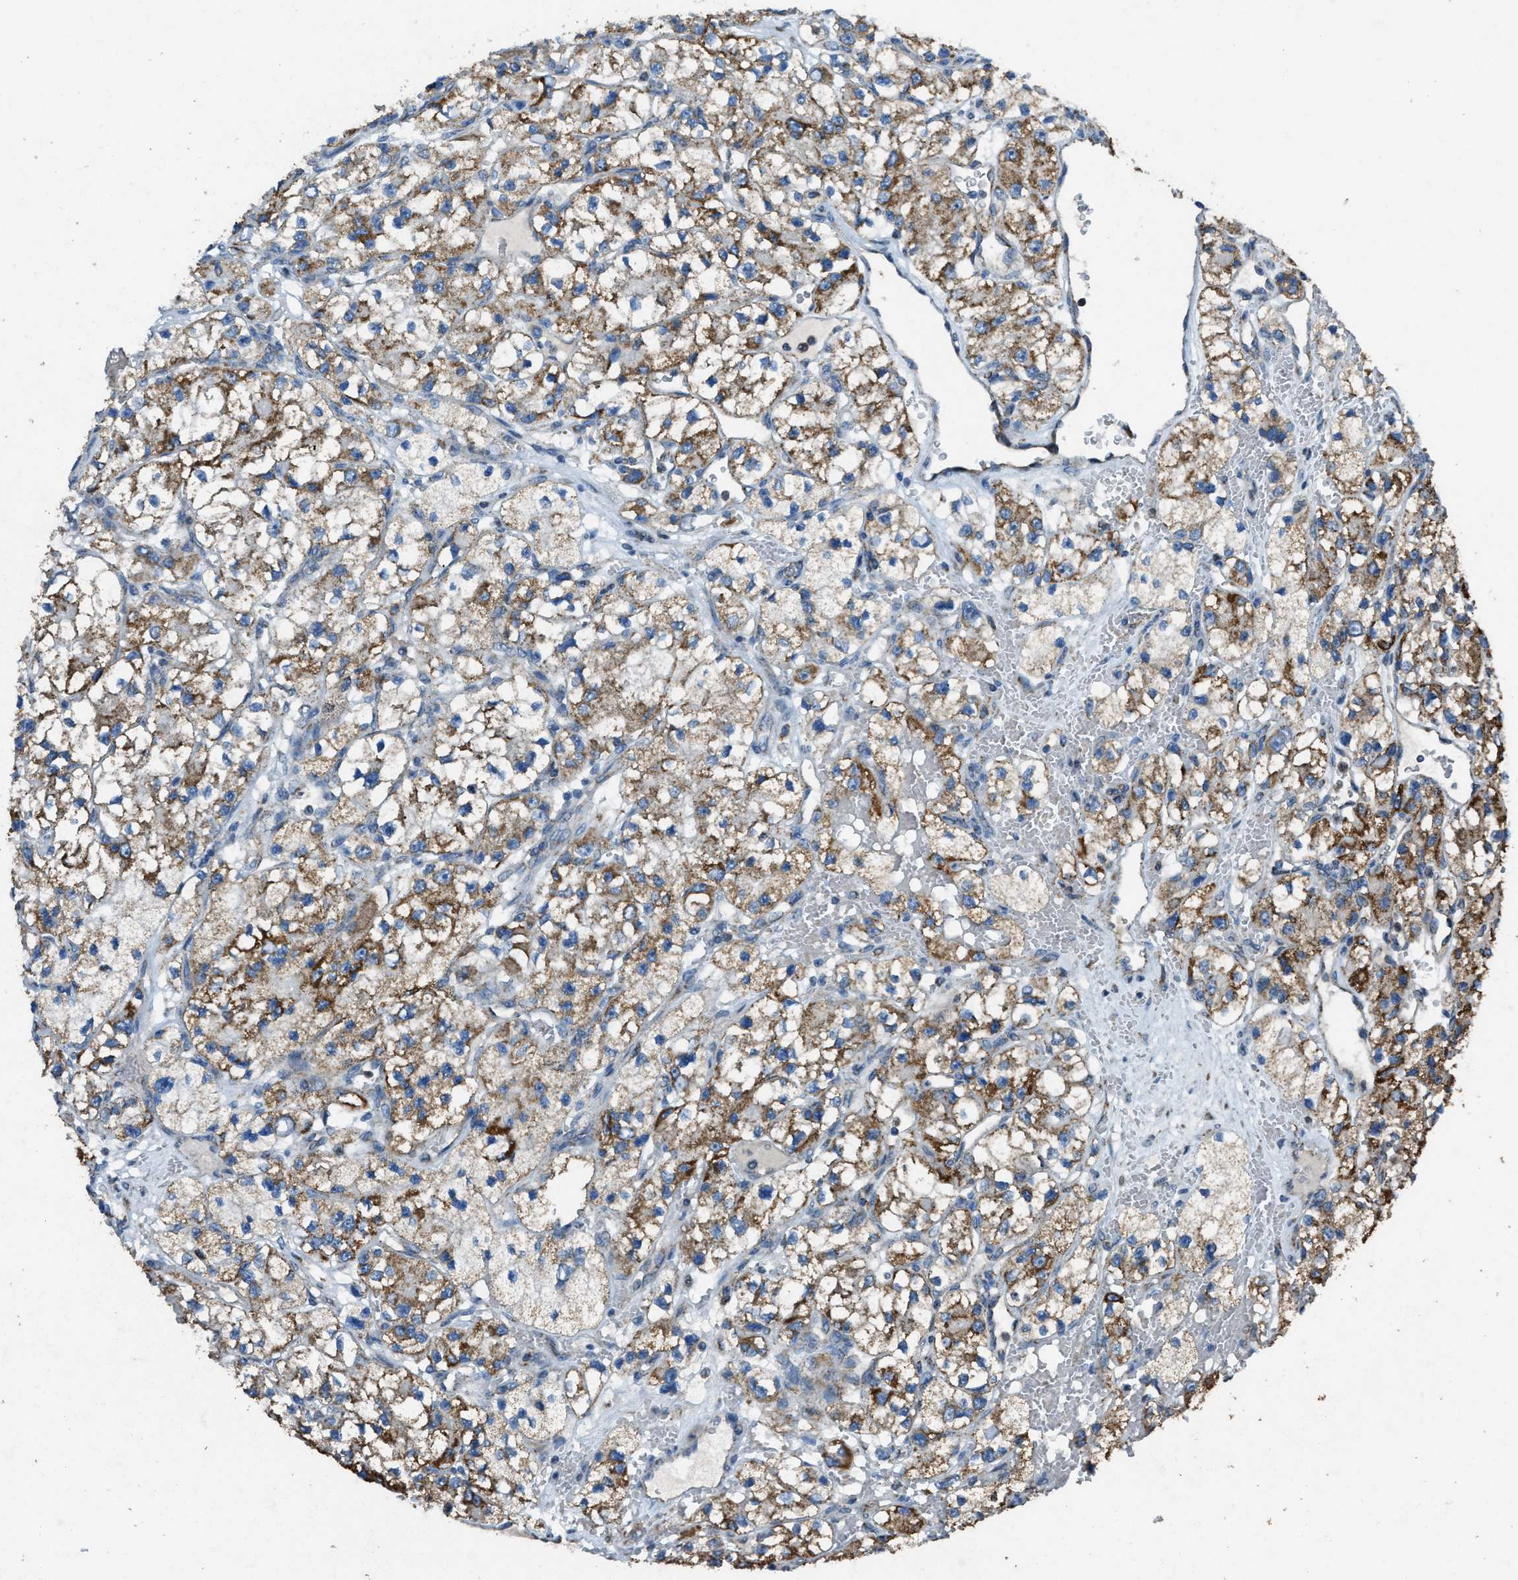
{"staining": {"intensity": "moderate", "quantity": ">75%", "location": "cytoplasmic/membranous"}, "tissue": "renal cancer", "cell_type": "Tumor cells", "image_type": "cancer", "snomed": [{"axis": "morphology", "description": "Adenocarcinoma, NOS"}, {"axis": "topography", "description": "Kidney"}], "caption": "Human renal cancer stained with a protein marker demonstrates moderate staining in tumor cells.", "gene": "SLC25A11", "patient": {"sex": "female", "age": 57}}